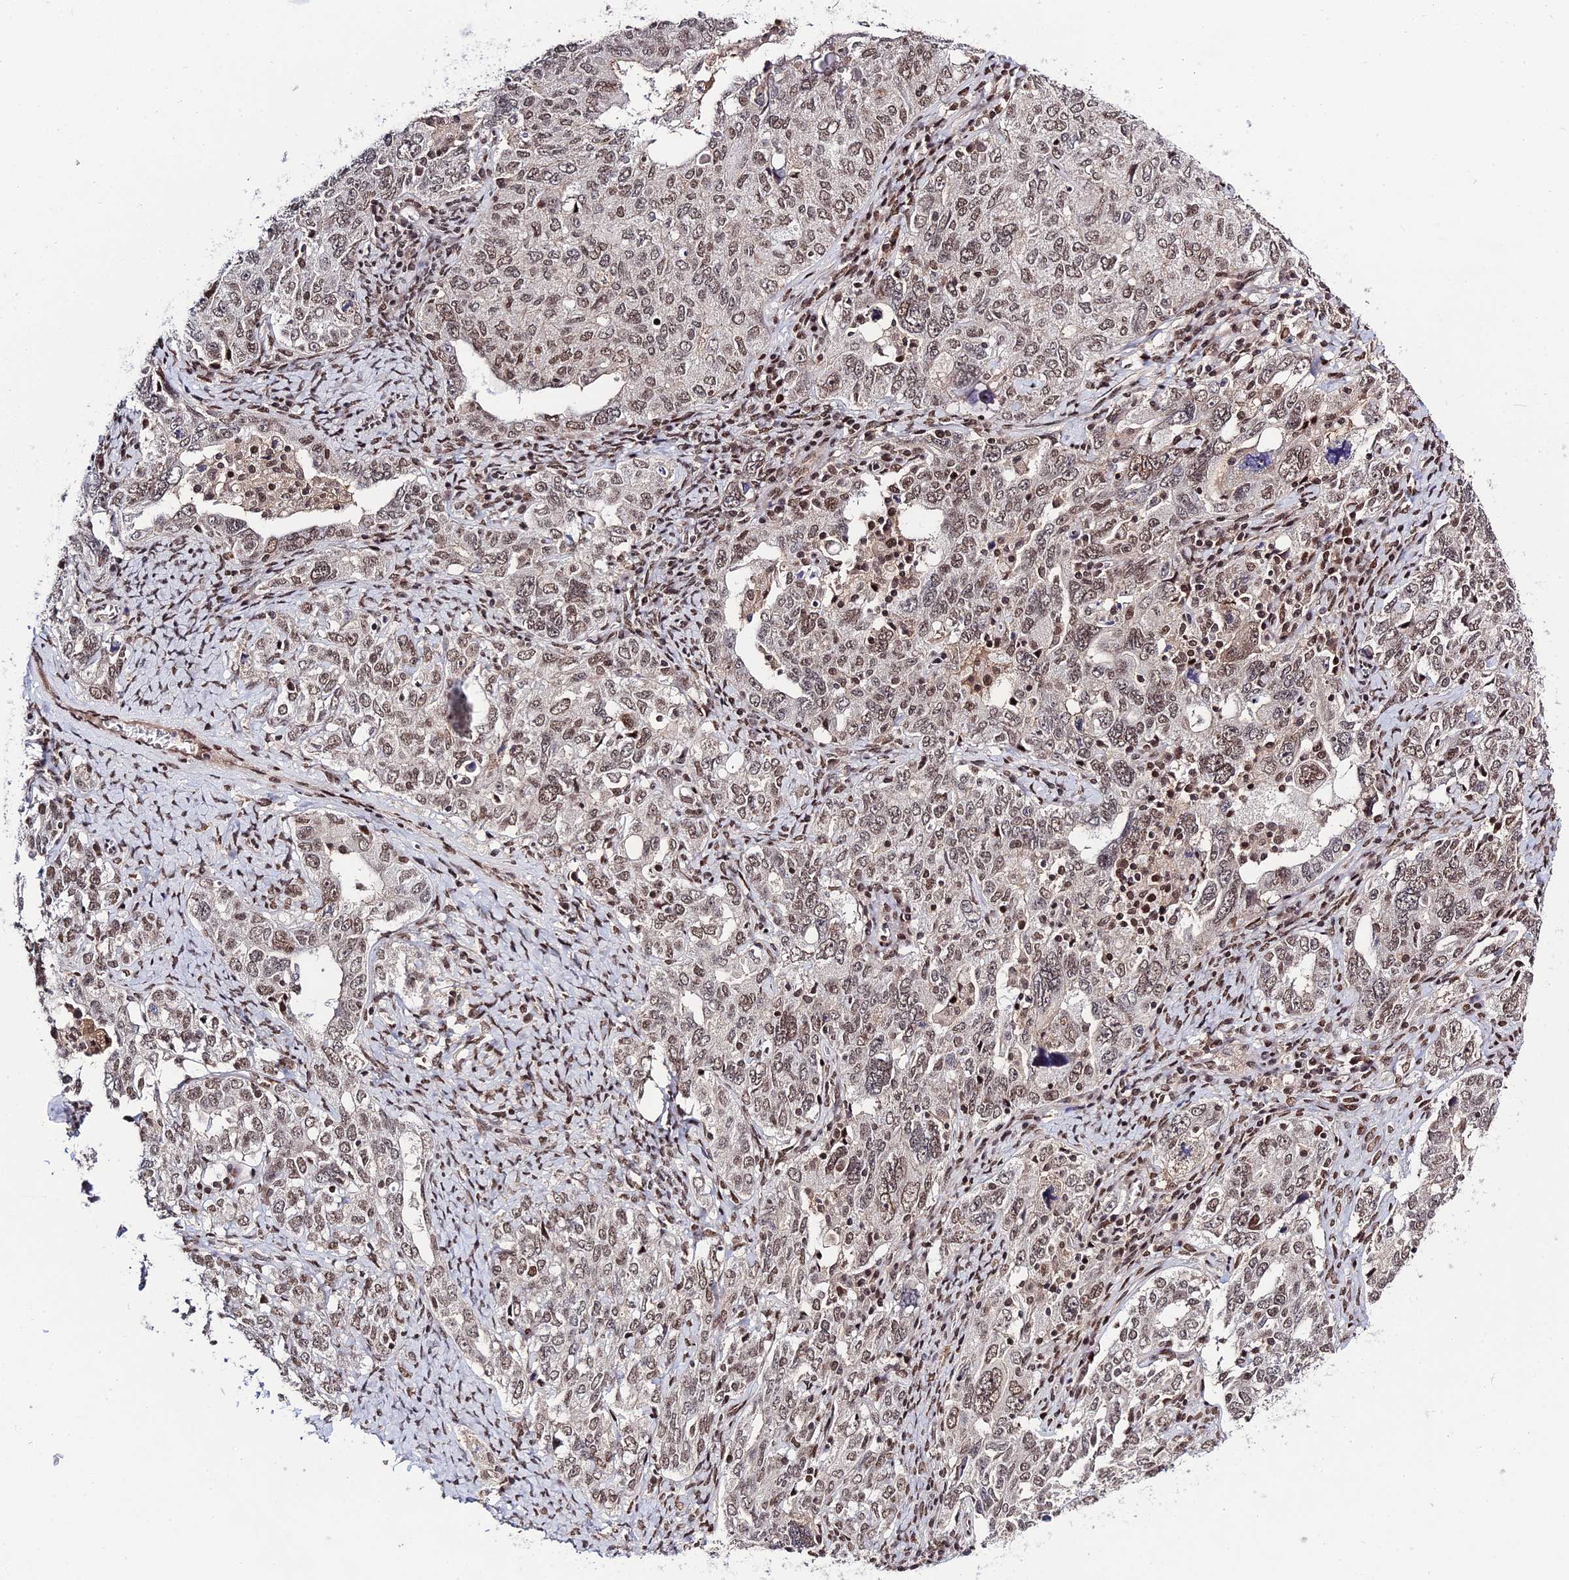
{"staining": {"intensity": "moderate", "quantity": ">75%", "location": "nuclear"}, "tissue": "ovarian cancer", "cell_type": "Tumor cells", "image_type": "cancer", "snomed": [{"axis": "morphology", "description": "Carcinoma, endometroid"}, {"axis": "topography", "description": "Ovary"}], "caption": "Immunohistochemical staining of ovarian endometroid carcinoma displays moderate nuclear protein expression in about >75% of tumor cells.", "gene": "SYT15", "patient": {"sex": "female", "age": 62}}